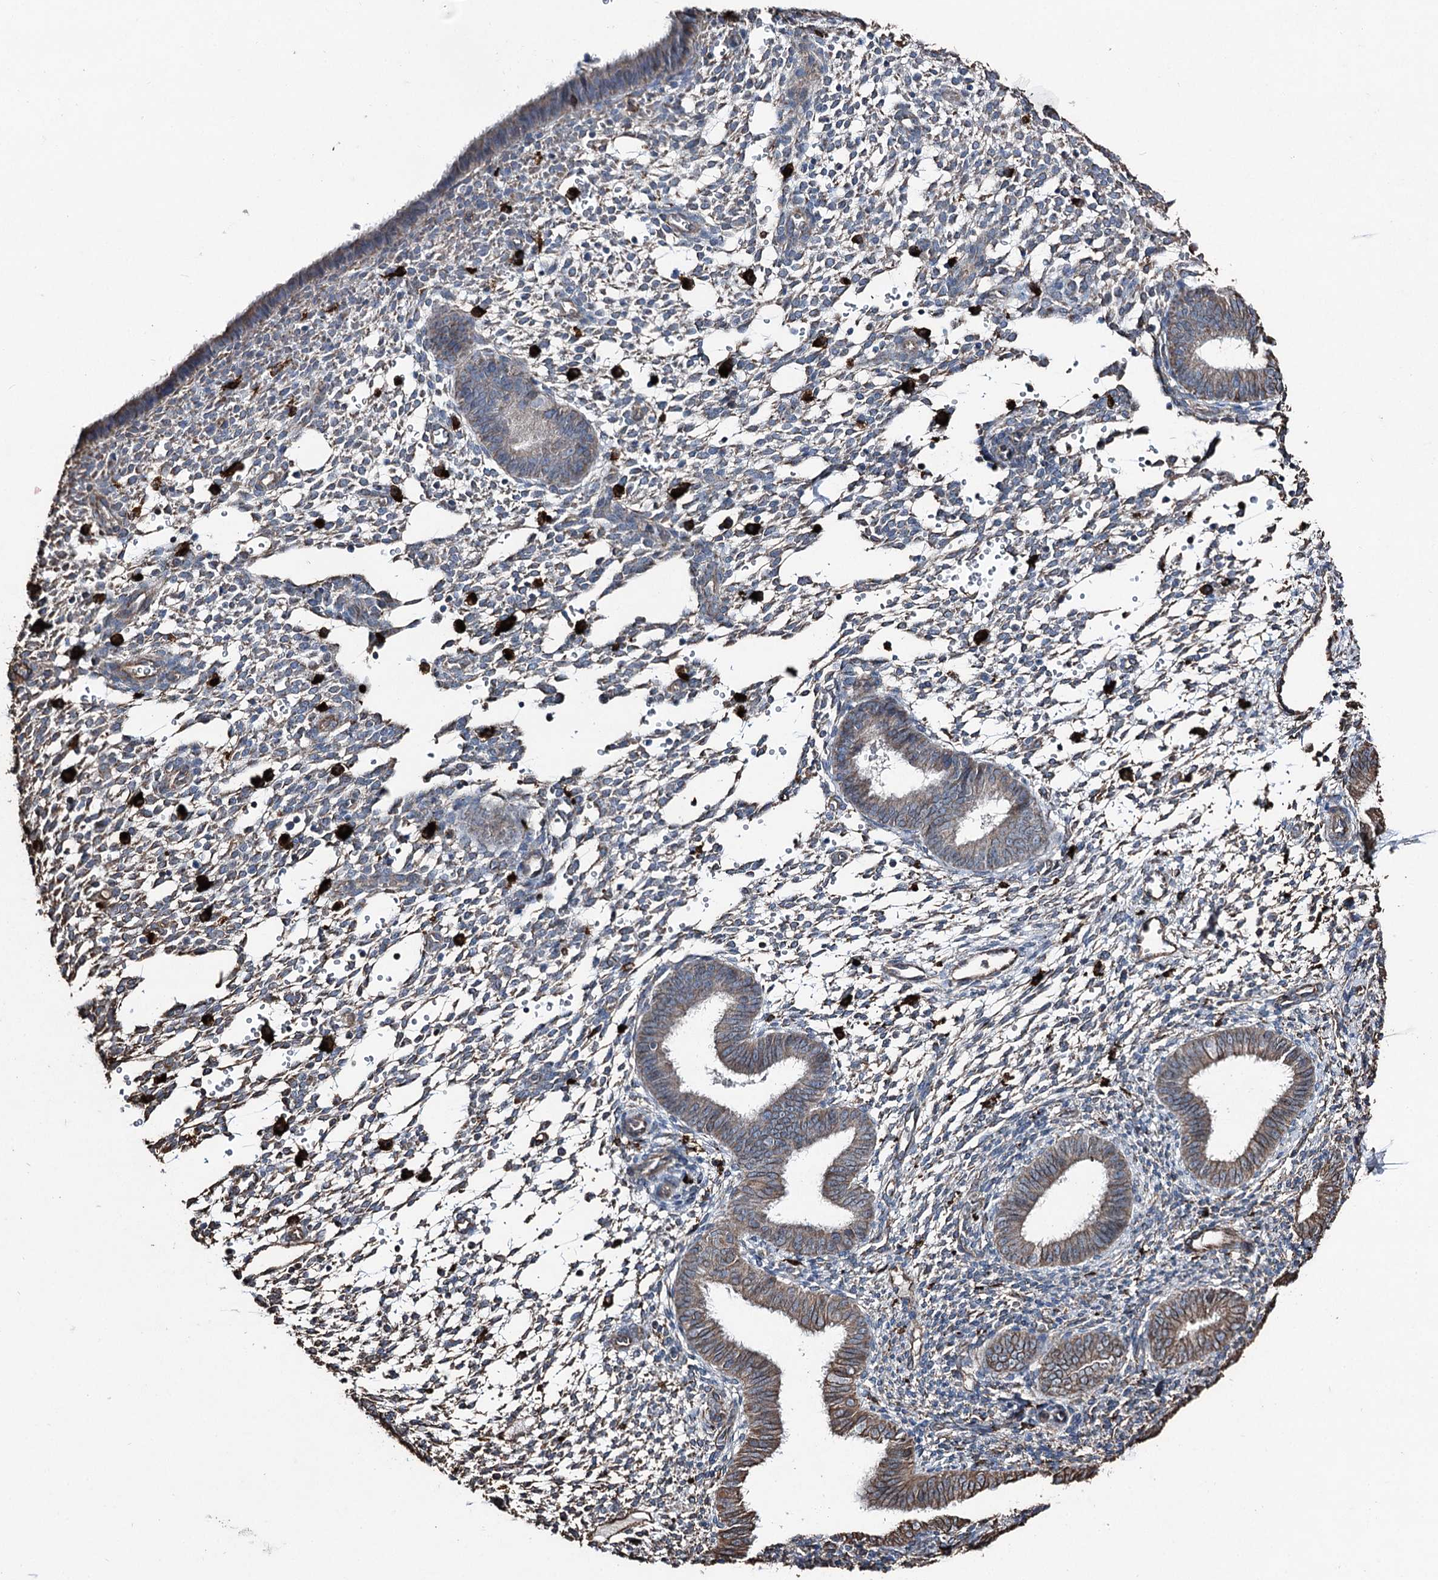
{"staining": {"intensity": "negative", "quantity": "none", "location": "none"}, "tissue": "endometrium", "cell_type": "Cells in endometrial stroma", "image_type": "normal", "snomed": [{"axis": "morphology", "description": "Normal tissue, NOS"}, {"axis": "topography", "description": "Uterus"}, {"axis": "topography", "description": "Endometrium"}], "caption": "Immunohistochemical staining of normal endometrium exhibits no significant positivity in cells in endometrial stroma.", "gene": "CLEC4M", "patient": {"sex": "female", "age": 48}}